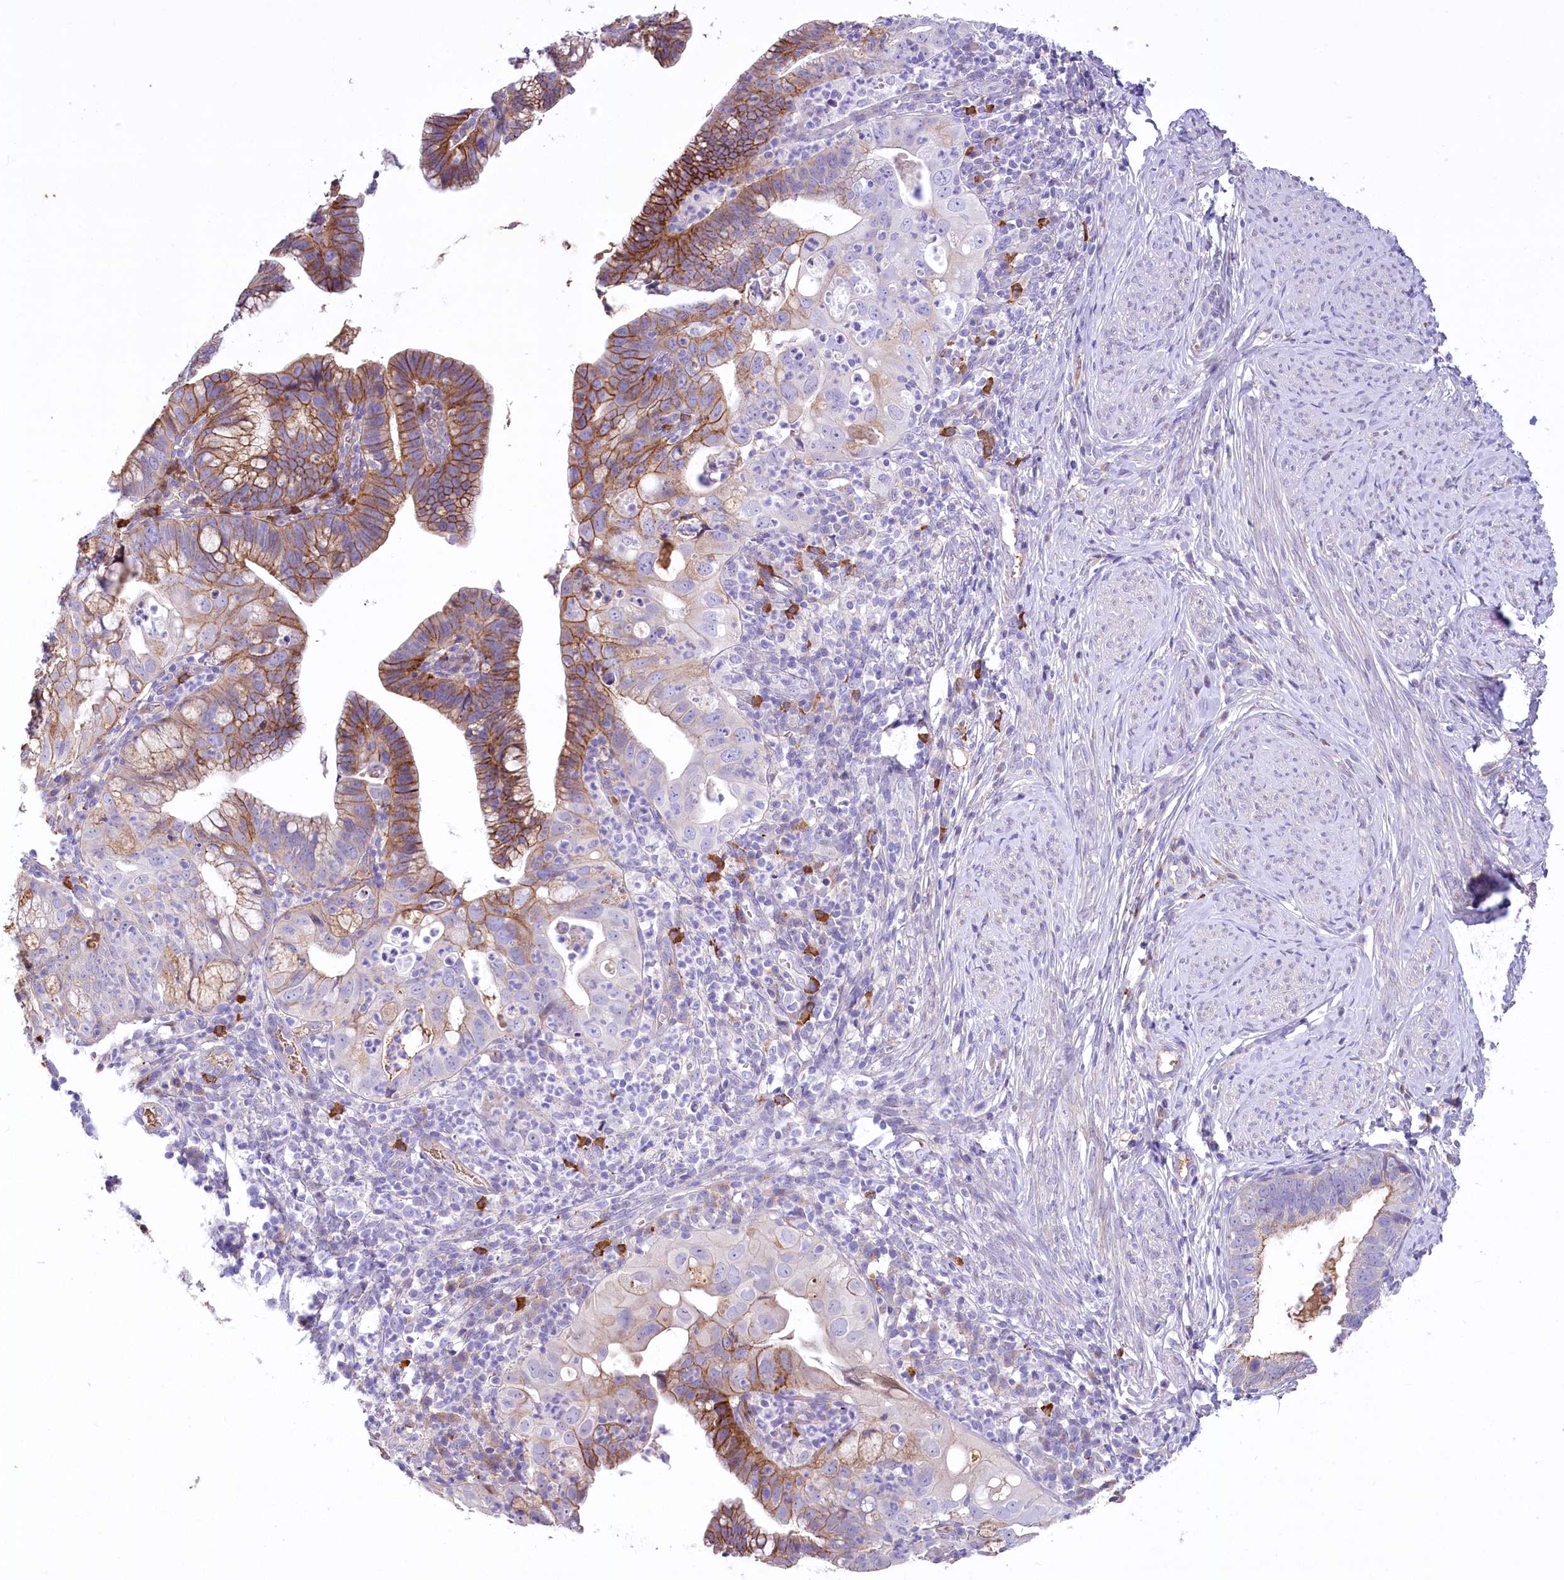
{"staining": {"intensity": "moderate", "quantity": "25%-75%", "location": "cytoplasmic/membranous"}, "tissue": "cervical cancer", "cell_type": "Tumor cells", "image_type": "cancer", "snomed": [{"axis": "morphology", "description": "Adenocarcinoma, NOS"}, {"axis": "topography", "description": "Cervix"}], "caption": "Immunohistochemistry (DAB (3,3'-diaminobenzidine)) staining of cervical adenocarcinoma demonstrates moderate cytoplasmic/membranous protein positivity in approximately 25%-75% of tumor cells.", "gene": "CEP164", "patient": {"sex": "female", "age": 36}}